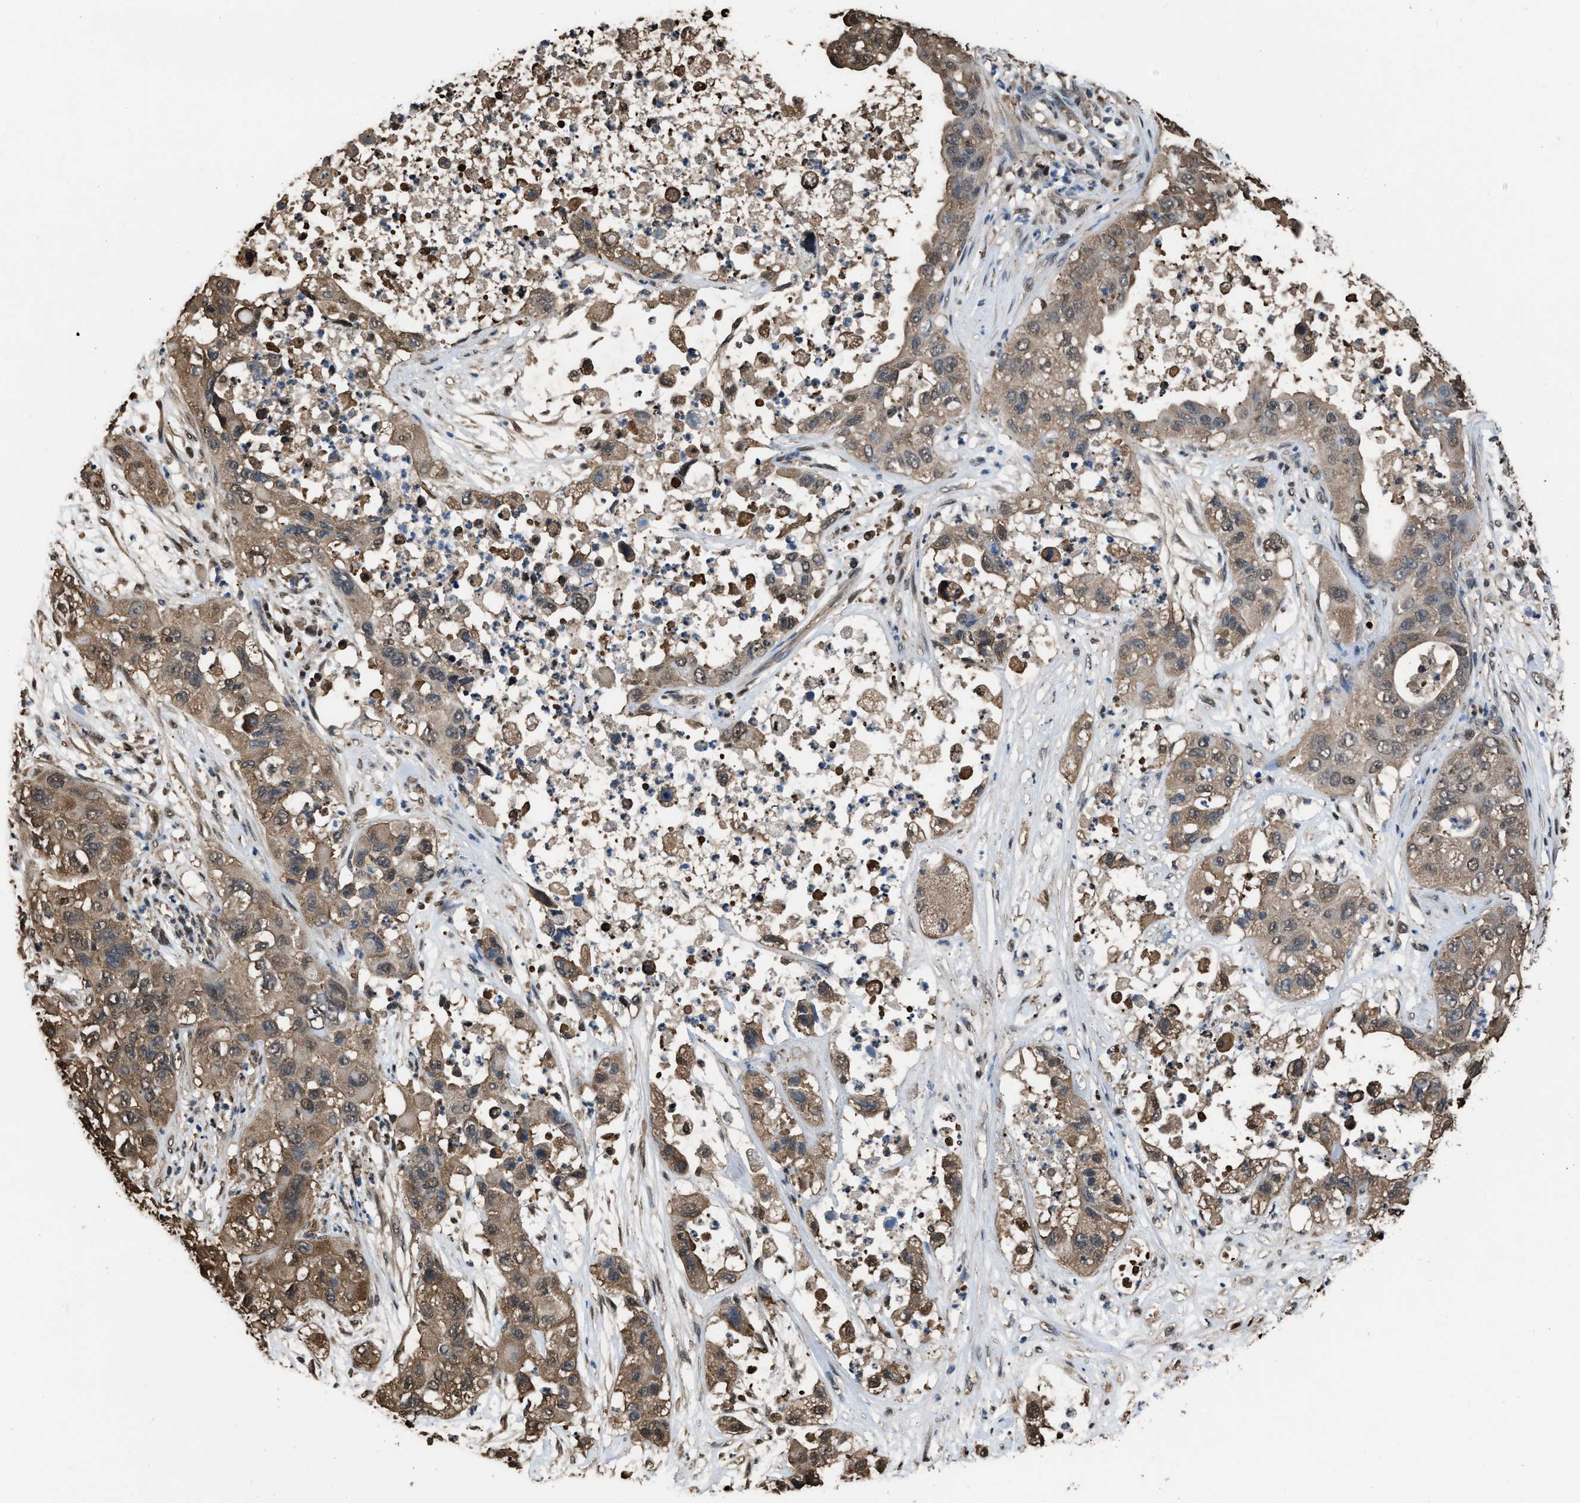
{"staining": {"intensity": "moderate", "quantity": ">75%", "location": "cytoplasmic/membranous"}, "tissue": "pancreatic cancer", "cell_type": "Tumor cells", "image_type": "cancer", "snomed": [{"axis": "morphology", "description": "Adenocarcinoma, NOS"}, {"axis": "topography", "description": "Pancreas"}], "caption": "DAB immunohistochemical staining of human pancreatic adenocarcinoma shows moderate cytoplasmic/membranous protein staining in about >75% of tumor cells.", "gene": "FNTA", "patient": {"sex": "female", "age": 78}}